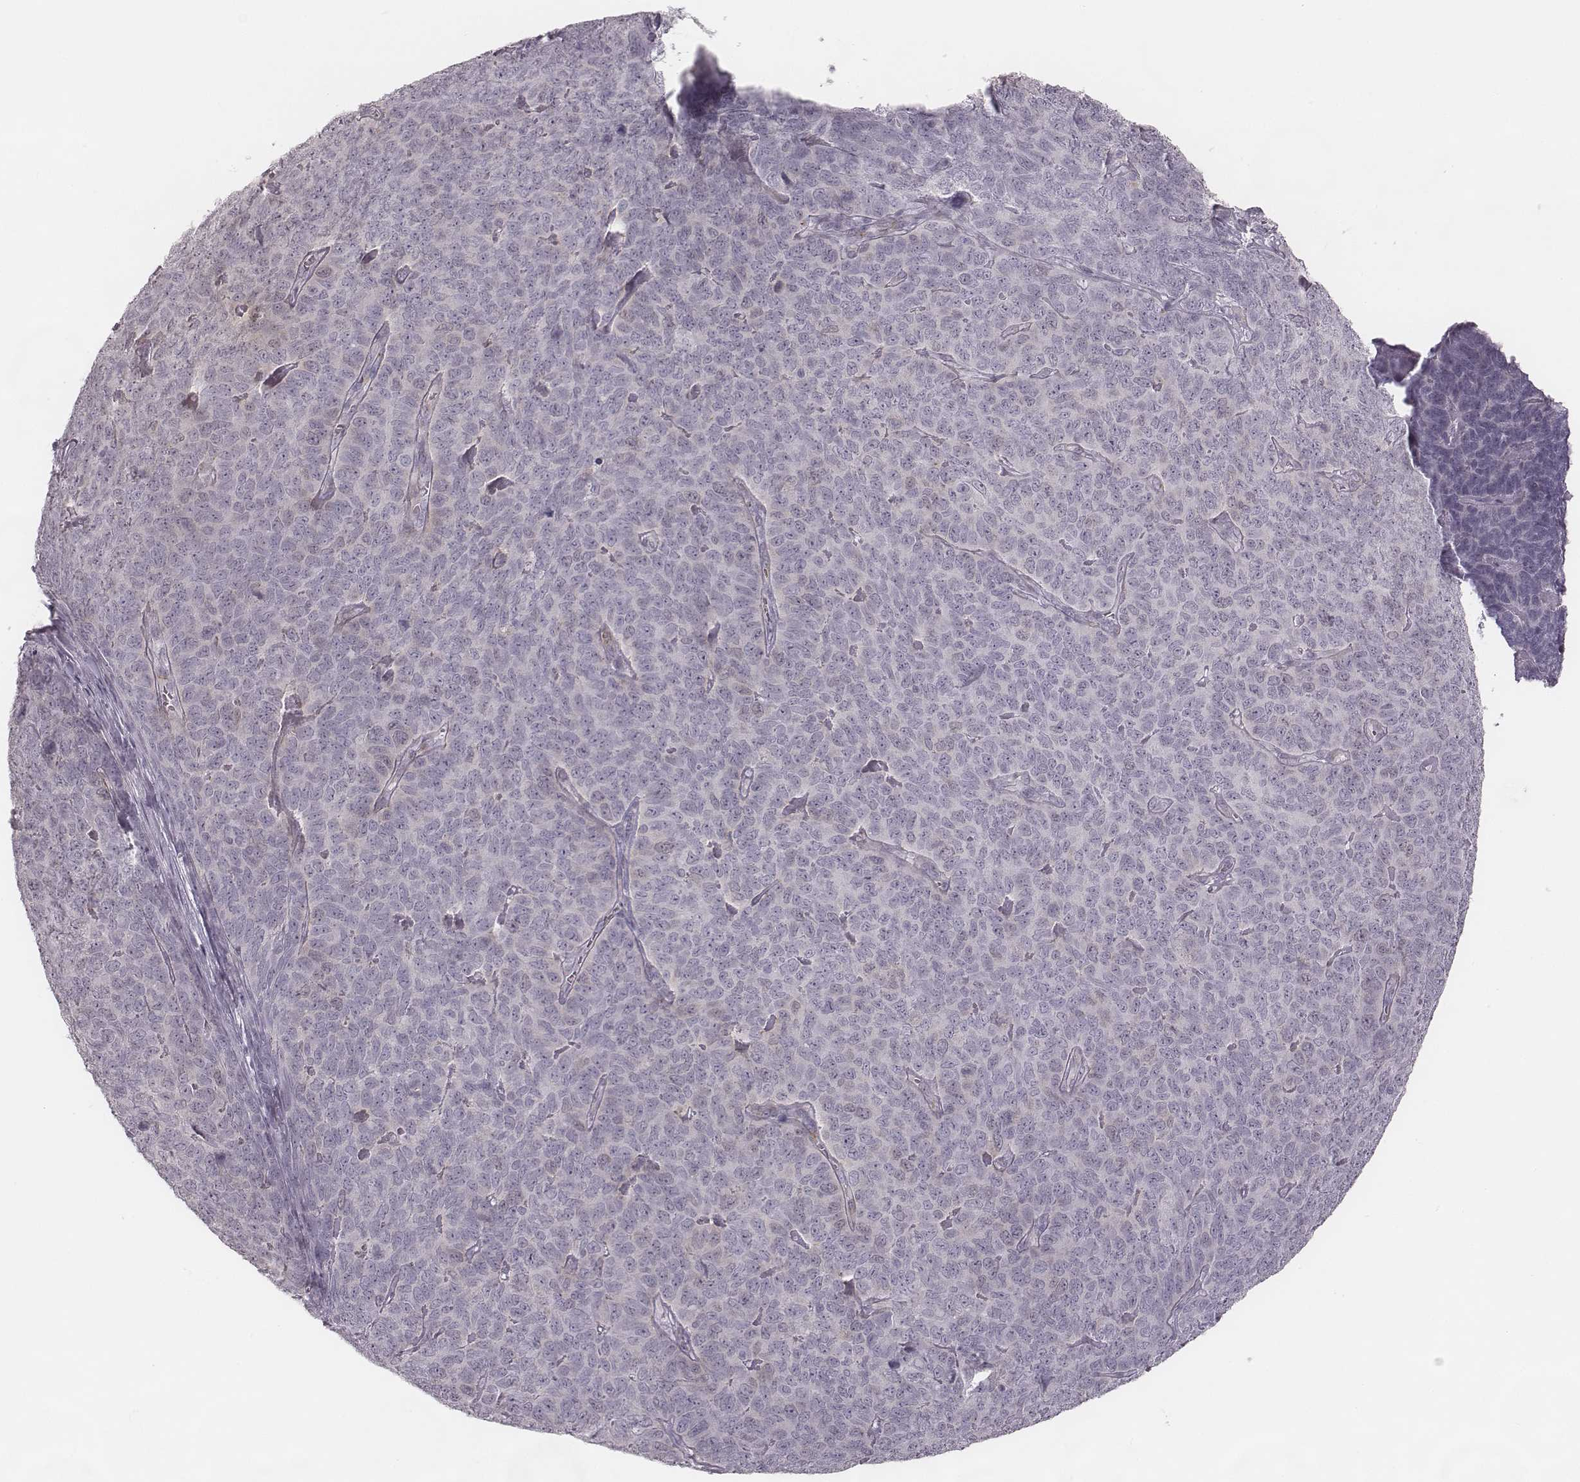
{"staining": {"intensity": "negative", "quantity": "none", "location": "none"}, "tissue": "skin cancer", "cell_type": "Tumor cells", "image_type": "cancer", "snomed": [{"axis": "morphology", "description": "Squamous cell carcinoma, NOS"}, {"axis": "topography", "description": "Skin"}, {"axis": "topography", "description": "Anal"}], "caption": "DAB (3,3'-diaminobenzidine) immunohistochemical staining of skin cancer demonstrates no significant expression in tumor cells.", "gene": "SPA17", "patient": {"sex": "female", "age": 51}}